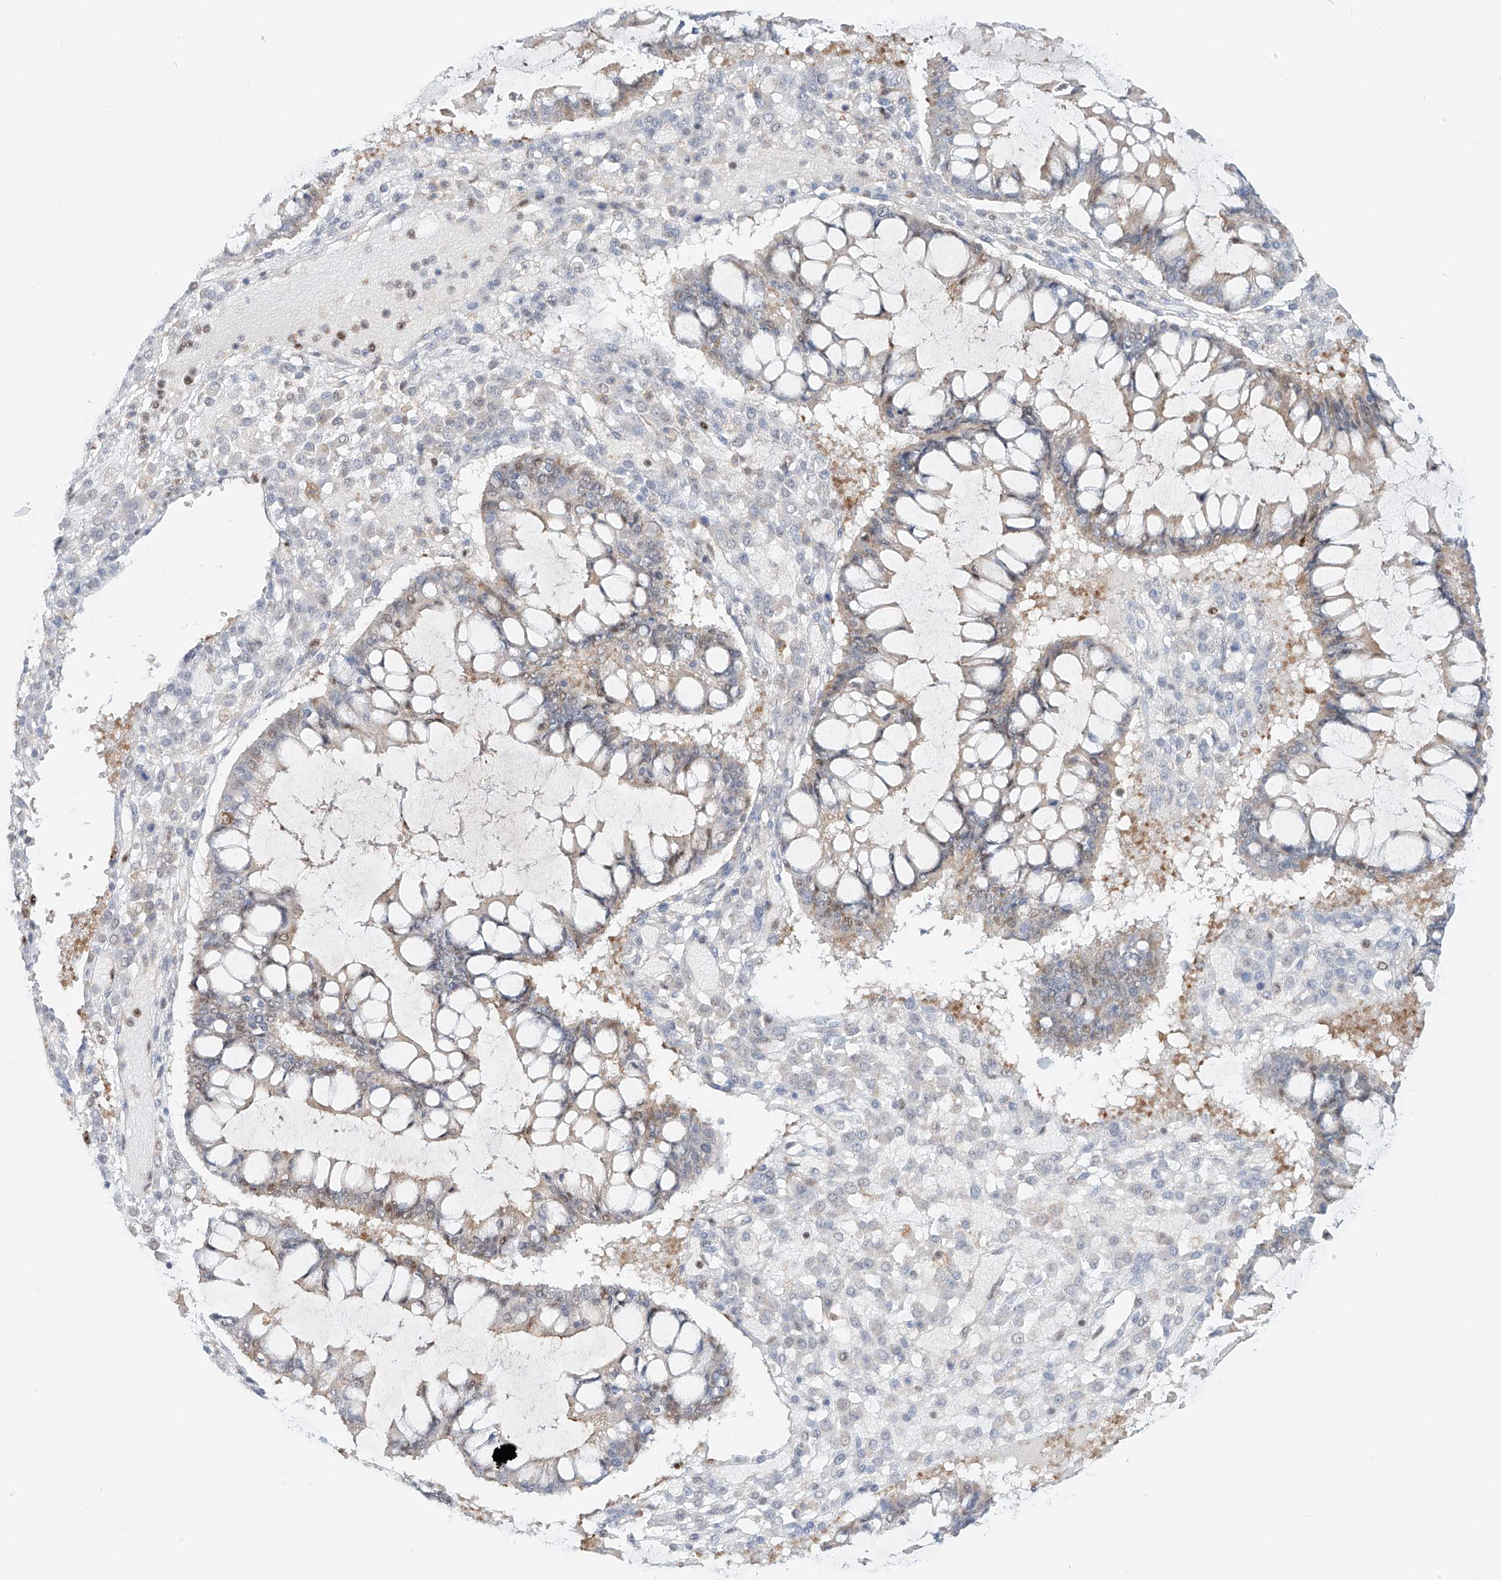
{"staining": {"intensity": "negative", "quantity": "none", "location": "none"}, "tissue": "ovarian cancer", "cell_type": "Tumor cells", "image_type": "cancer", "snomed": [{"axis": "morphology", "description": "Cystadenocarcinoma, mucinous, NOS"}, {"axis": "topography", "description": "Ovary"}], "caption": "High magnification brightfield microscopy of ovarian cancer (mucinous cystadenocarcinoma) stained with DAB (3,3'-diaminobenzidine) (brown) and counterstained with hematoxylin (blue): tumor cells show no significant expression.", "gene": "DZIP1L", "patient": {"sex": "female", "age": 73}}